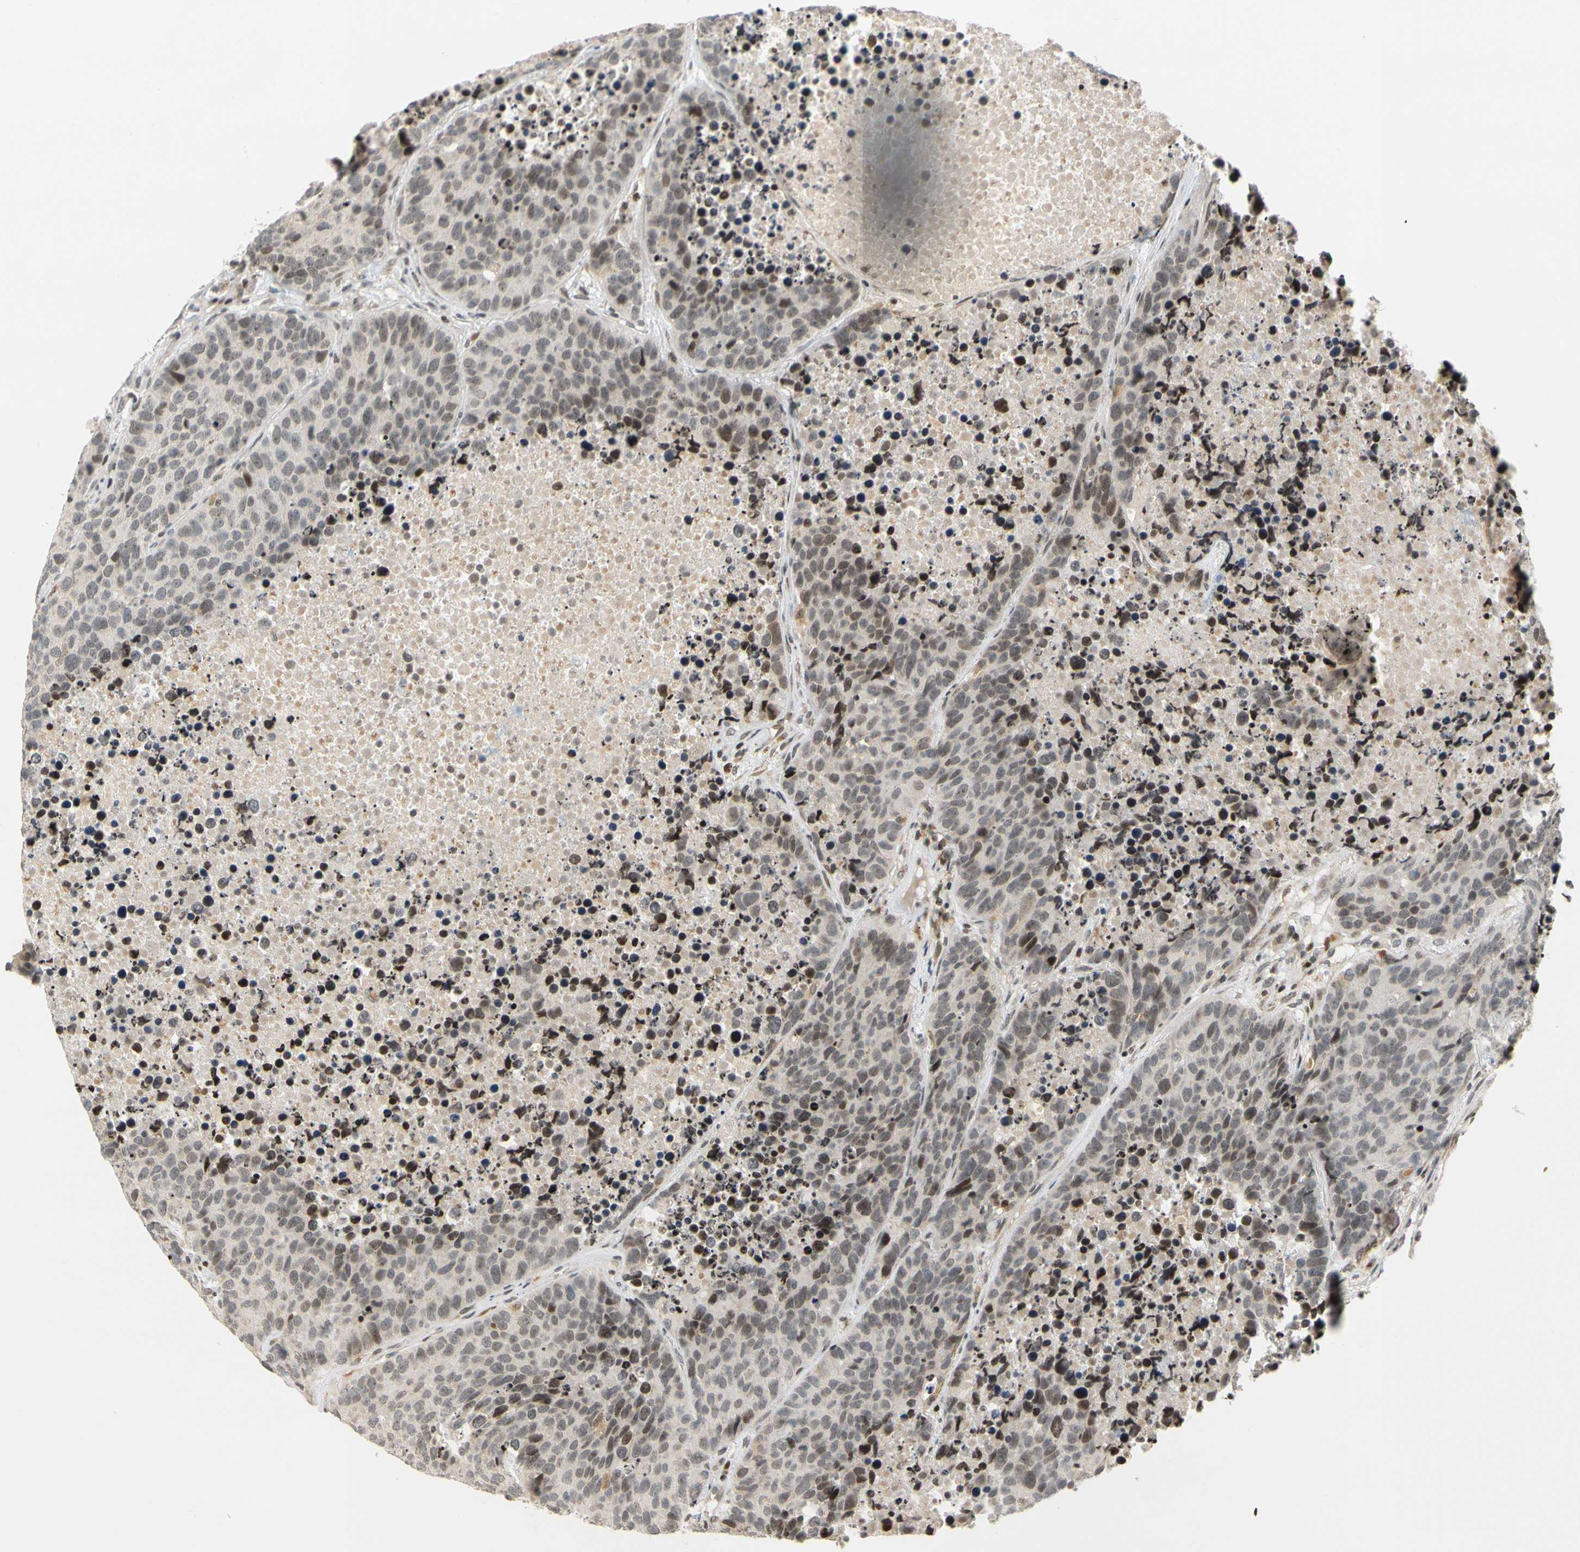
{"staining": {"intensity": "moderate", "quantity": "25%-75%", "location": "nuclear"}, "tissue": "carcinoid", "cell_type": "Tumor cells", "image_type": "cancer", "snomed": [{"axis": "morphology", "description": "Carcinoid, malignant, NOS"}, {"axis": "topography", "description": "Lung"}], "caption": "An IHC micrograph of neoplastic tissue is shown. Protein staining in brown labels moderate nuclear positivity in carcinoid within tumor cells. The staining is performed using DAB (3,3'-diaminobenzidine) brown chromogen to label protein expression. The nuclei are counter-stained blue using hematoxylin.", "gene": "CDK7", "patient": {"sex": "male", "age": 60}}